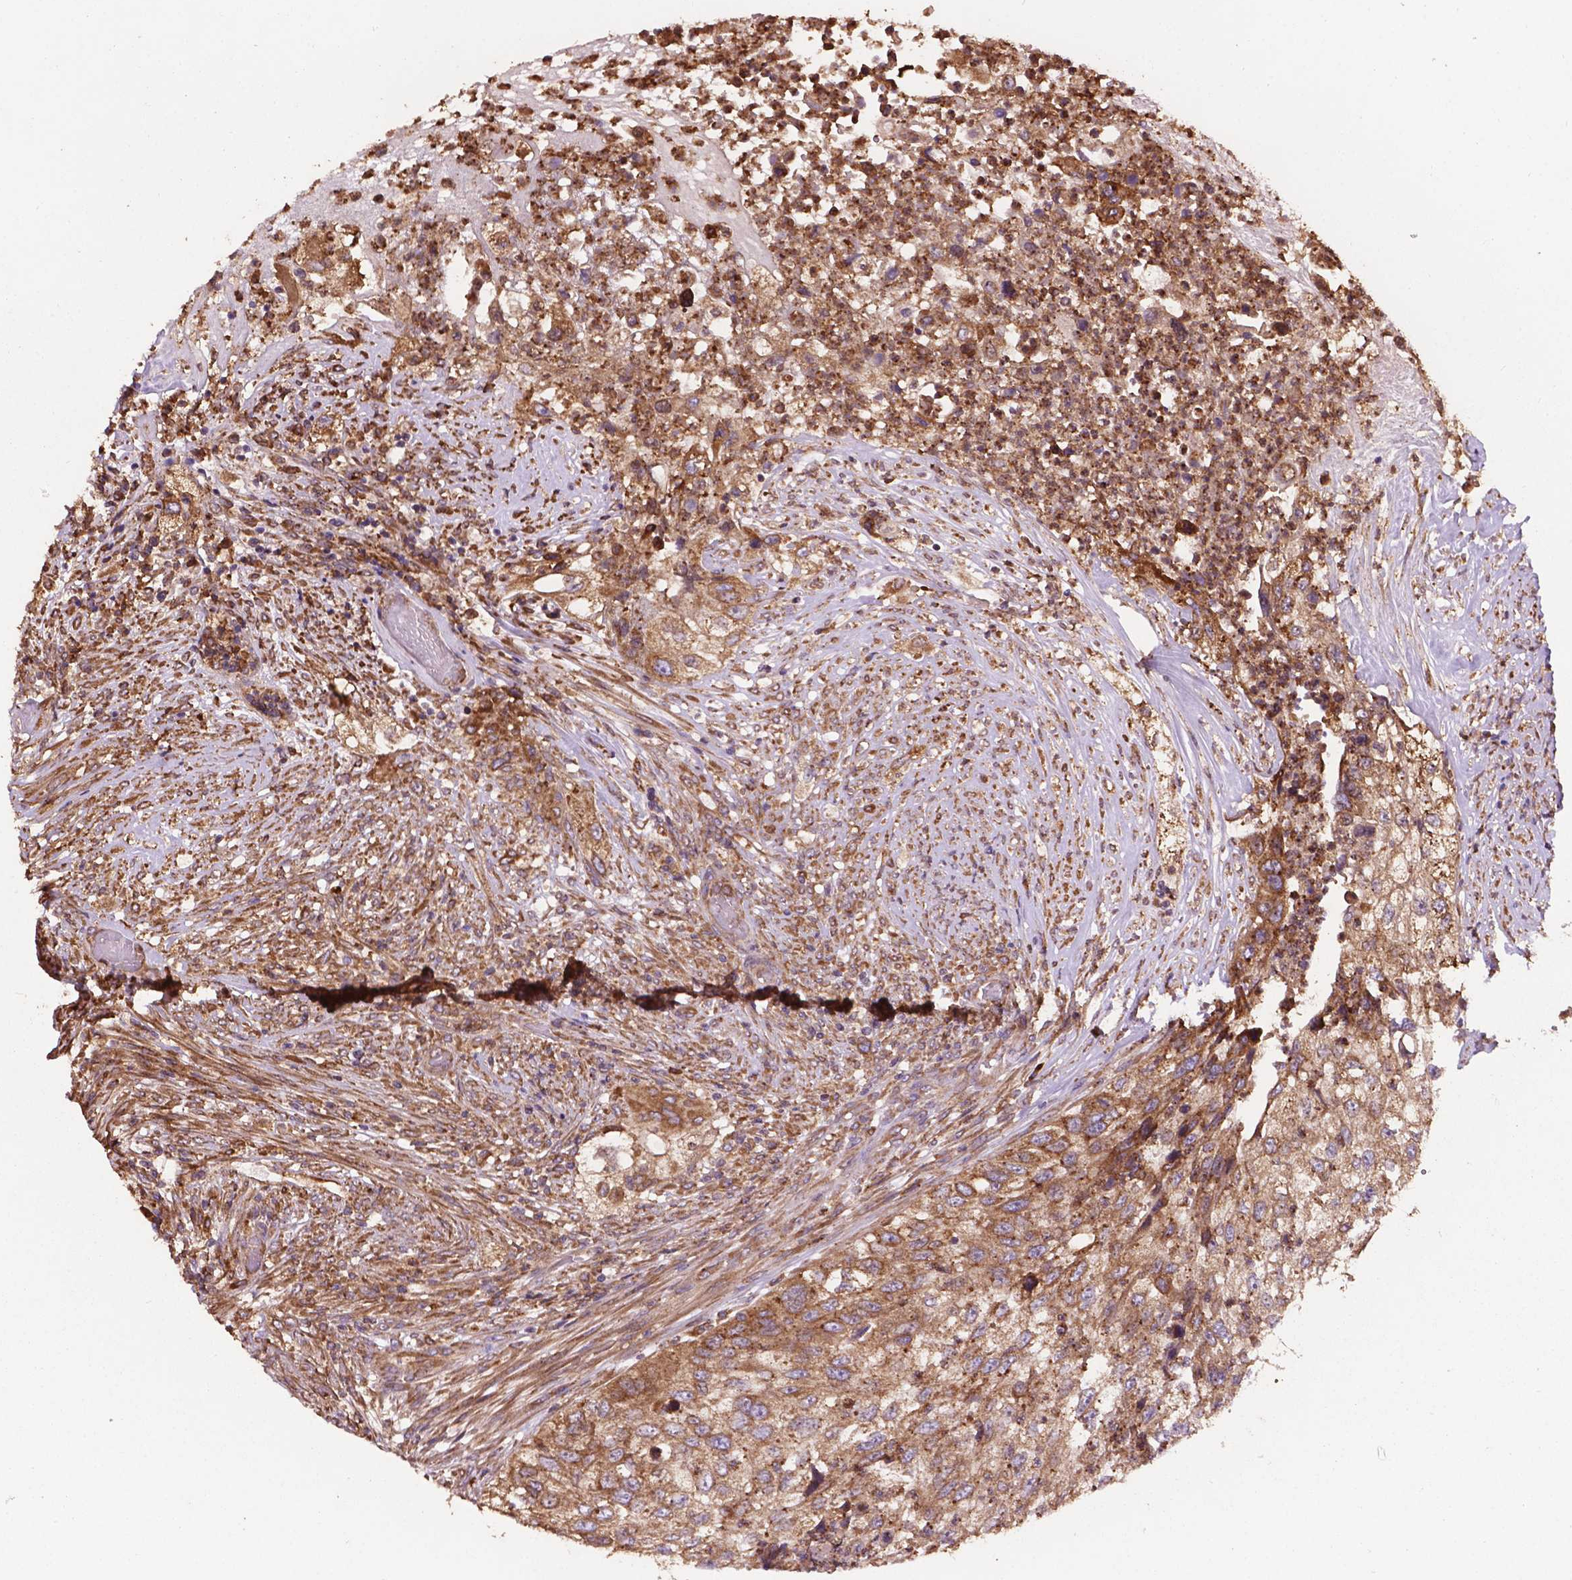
{"staining": {"intensity": "moderate", "quantity": ">75%", "location": "cytoplasmic/membranous"}, "tissue": "urothelial cancer", "cell_type": "Tumor cells", "image_type": "cancer", "snomed": [{"axis": "morphology", "description": "Urothelial carcinoma, High grade"}, {"axis": "topography", "description": "Urinary bladder"}], "caption": "Brown immunohistochemical staining in human urothelial cancer demonstrates moderate cytoplasmic/membranous positivity in approximately >75% of tumor cells. (DAB IHC, brown staining for protein, blue staining for nuclei).", "gene": "CCDC71L", "patient": {"sex": "female", "age": 60}}